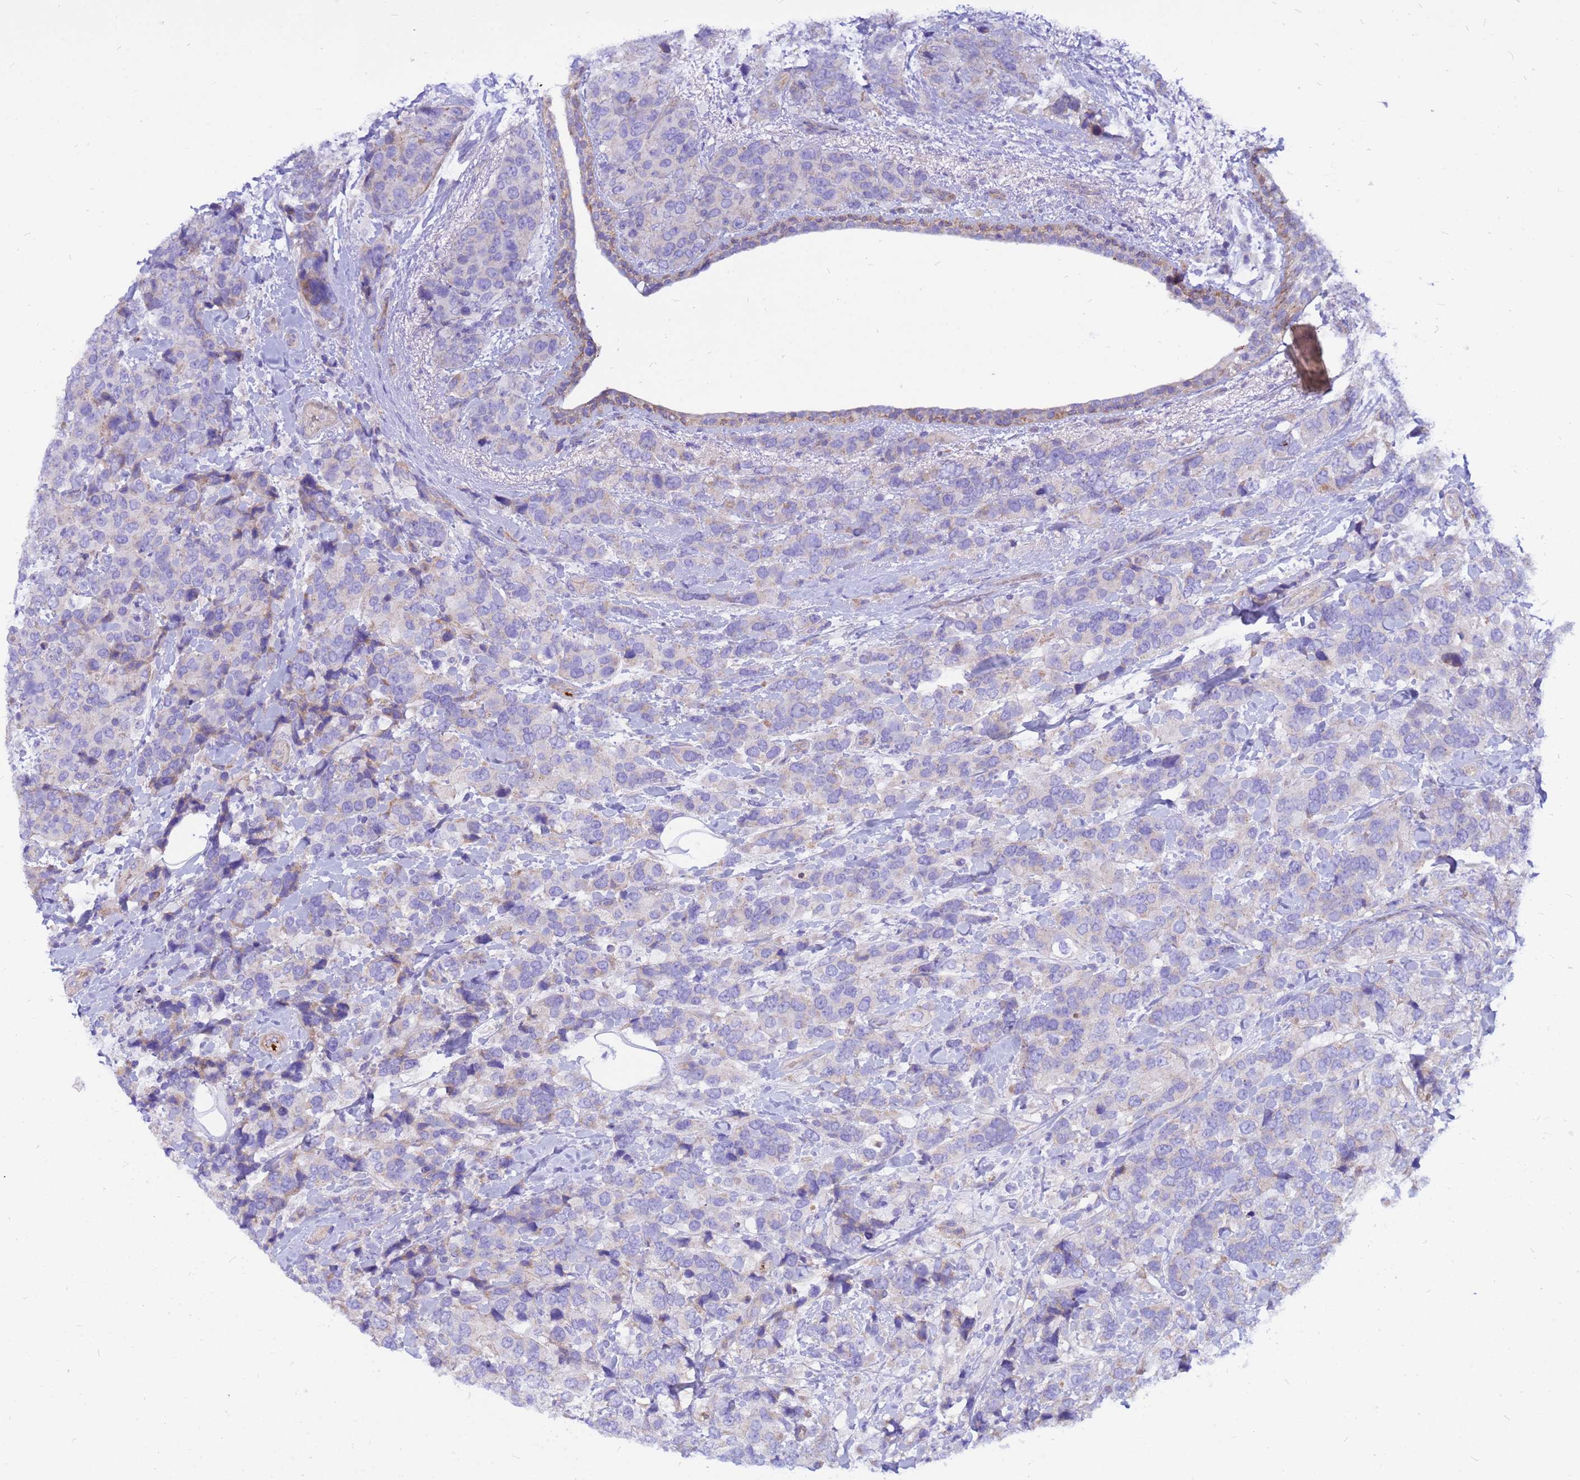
{"staining": {"intensity": "negative", "quantity": "none", "location": "none"}, "tissue": "breast cancer", "cell_type": "Tumor cells", "image_type": "cancer", "snomed": [{"axis": "morphology", "description": "Lobular carcinoma"}, {"axis": "topography", "description": "Breast"}], "caption": "The photomicrograph exhibits no staining of tumor cells in breast lobular carcinoma.", "gene": "CRHBP", "patient": {"sex": "female", "age": 59}}